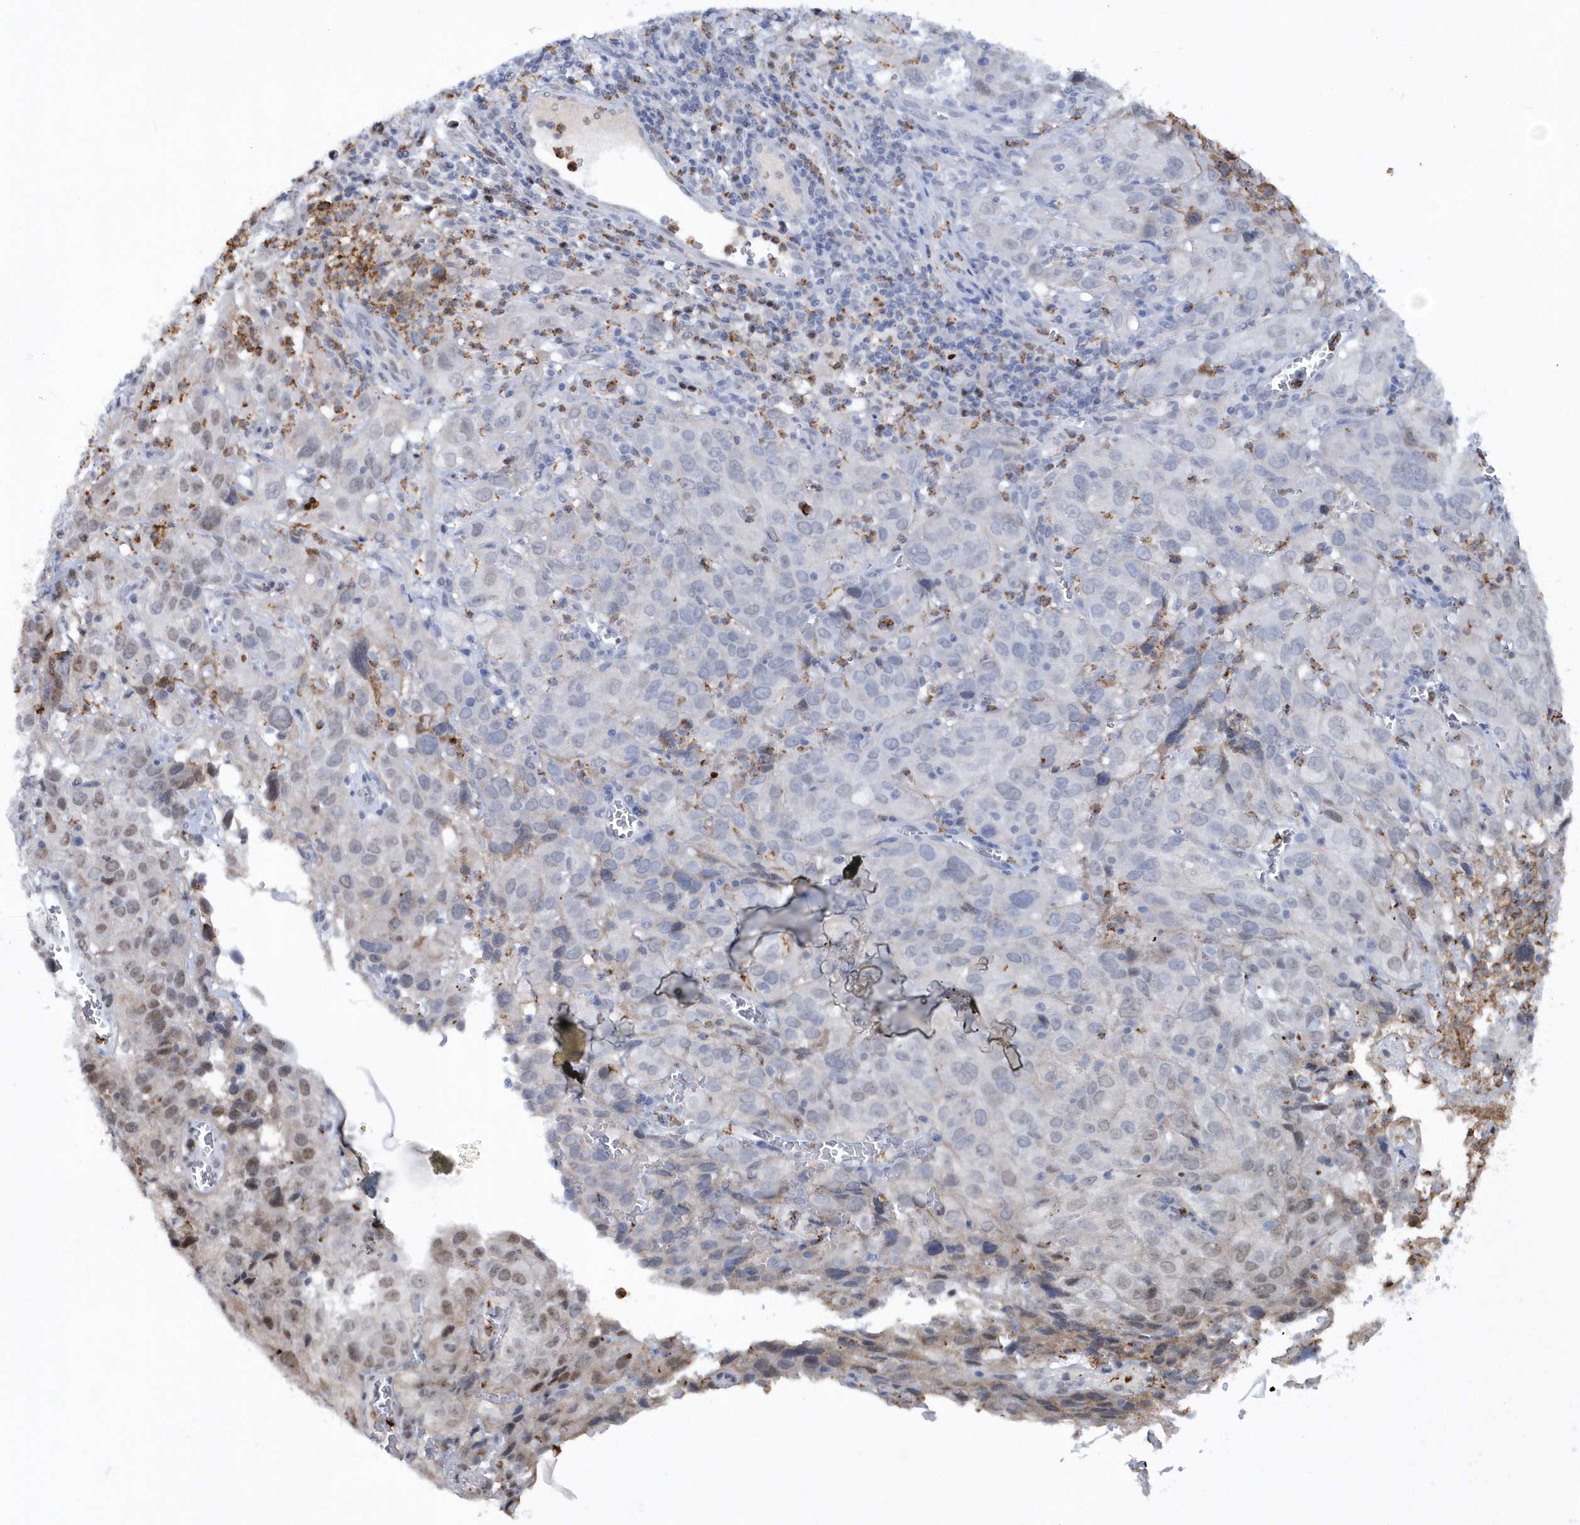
{"staining": {"intensity": "negative", "quantity": "none", "location": "none"}, "tissue": "cervical cancer", "cell_type": "Tumor cells", "image_type": "cancer", "snomed": [{"axis": "morphology", "description": "Squamous cell carcinoma, NOS"}, {"axis": "topography", "description": "Cervix"}], "caption": "The immunohistochemistry image has no significant expression in tumor cells of cervical squamous cell carcinoma tissue.", "gene": "ASCL4", "patient": {"sex": "female", "age": 32}}